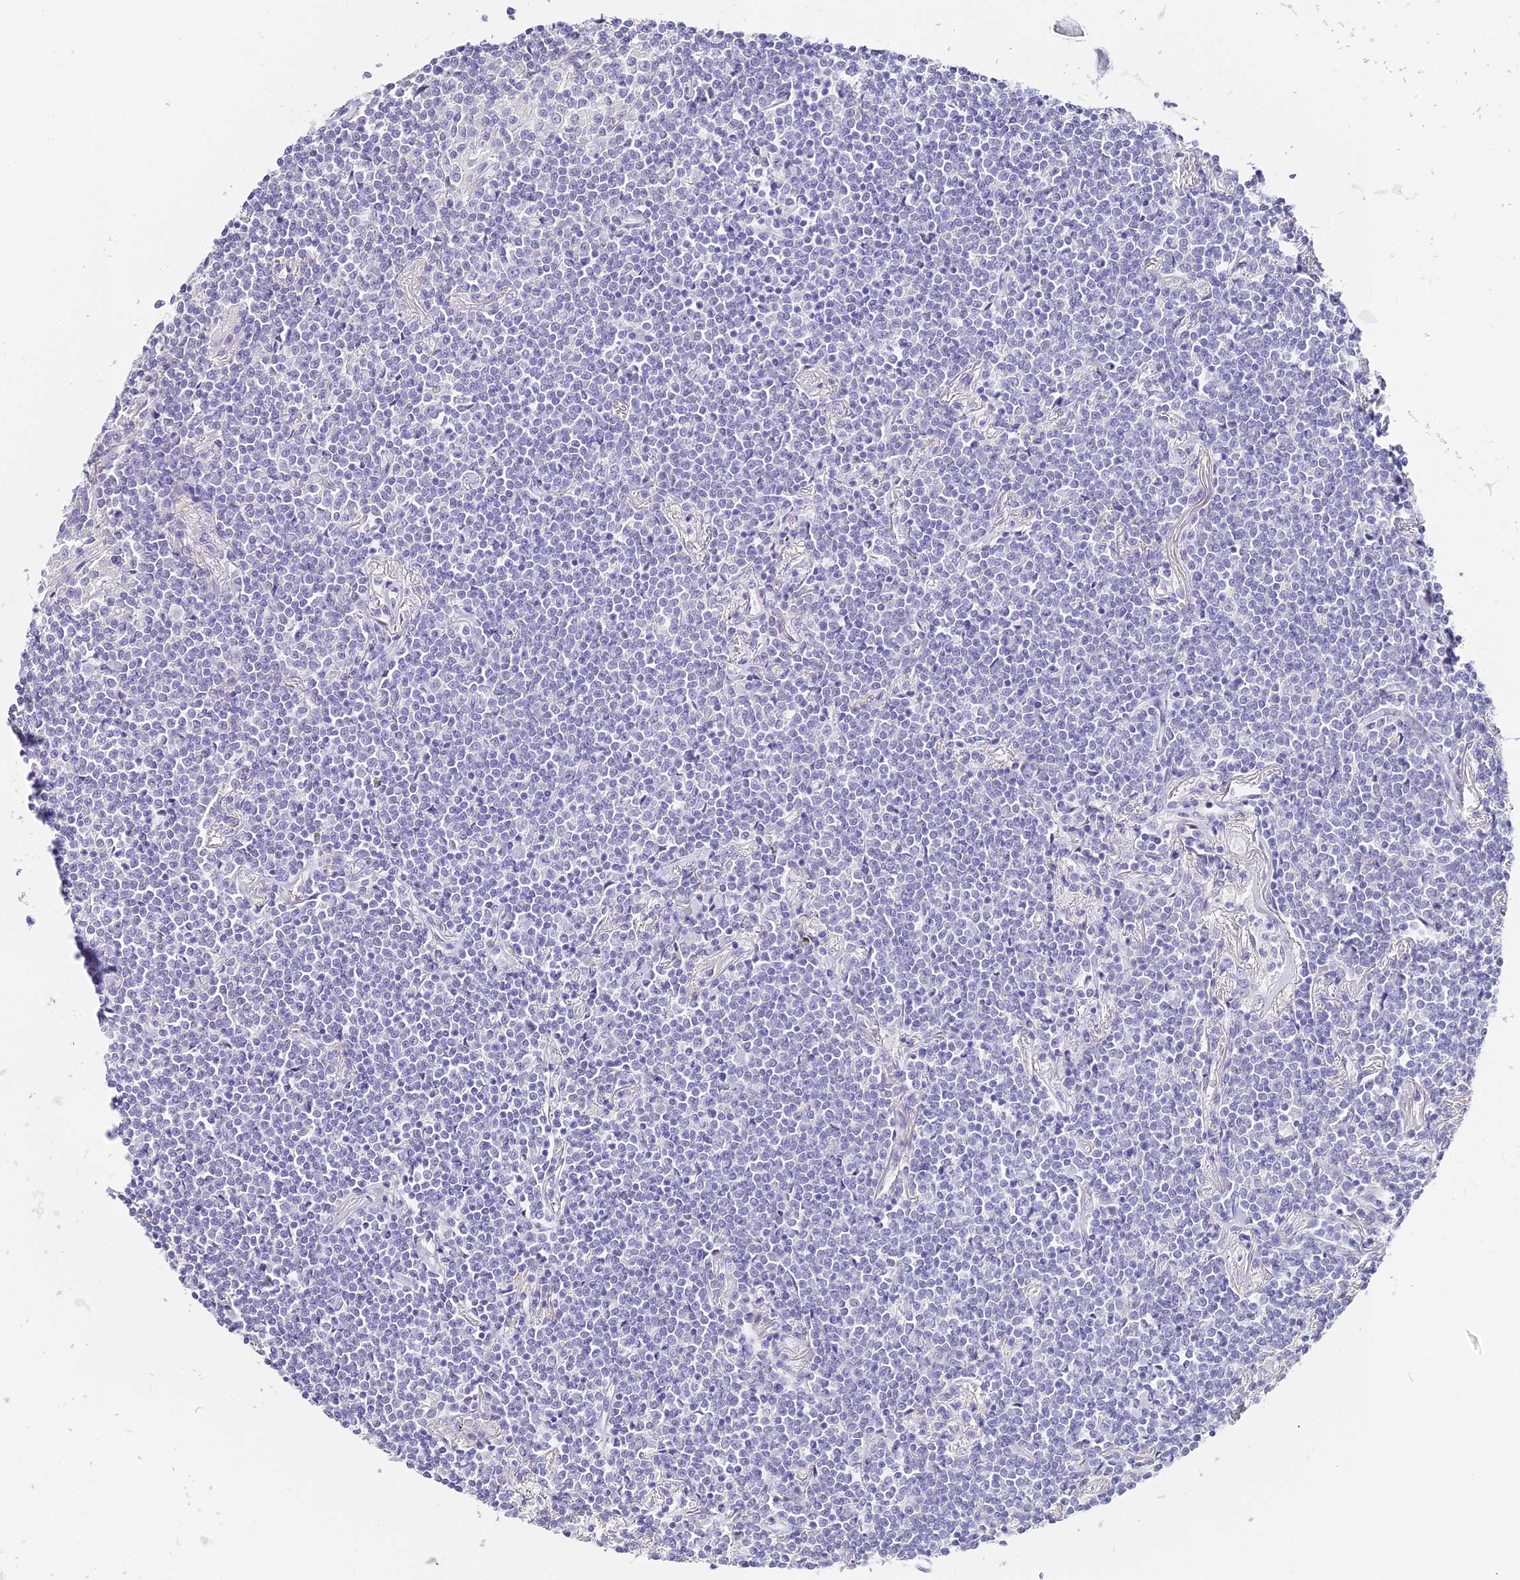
{"staining": {"intensity": "negative", "quantity": "none", "location": "none"}, "tissue": "lymphoma", "cell_type": "Tumor cells", "image_type": "cancer", "snomed": [{"axis": "morphology", "description": "Malignant lymphoma, non-Hodgkin's type, Low grade"}, {"axis": "topography", "description": "Lung"}], "caption": "DAB (3,3'-diaminobenzidine) immunohistochemical staining of human lymphoma shows no significant expression in tumor cells.", "gene": "ABHD14A-ACY1", "patient": {"sex": "female", "age": 71}}